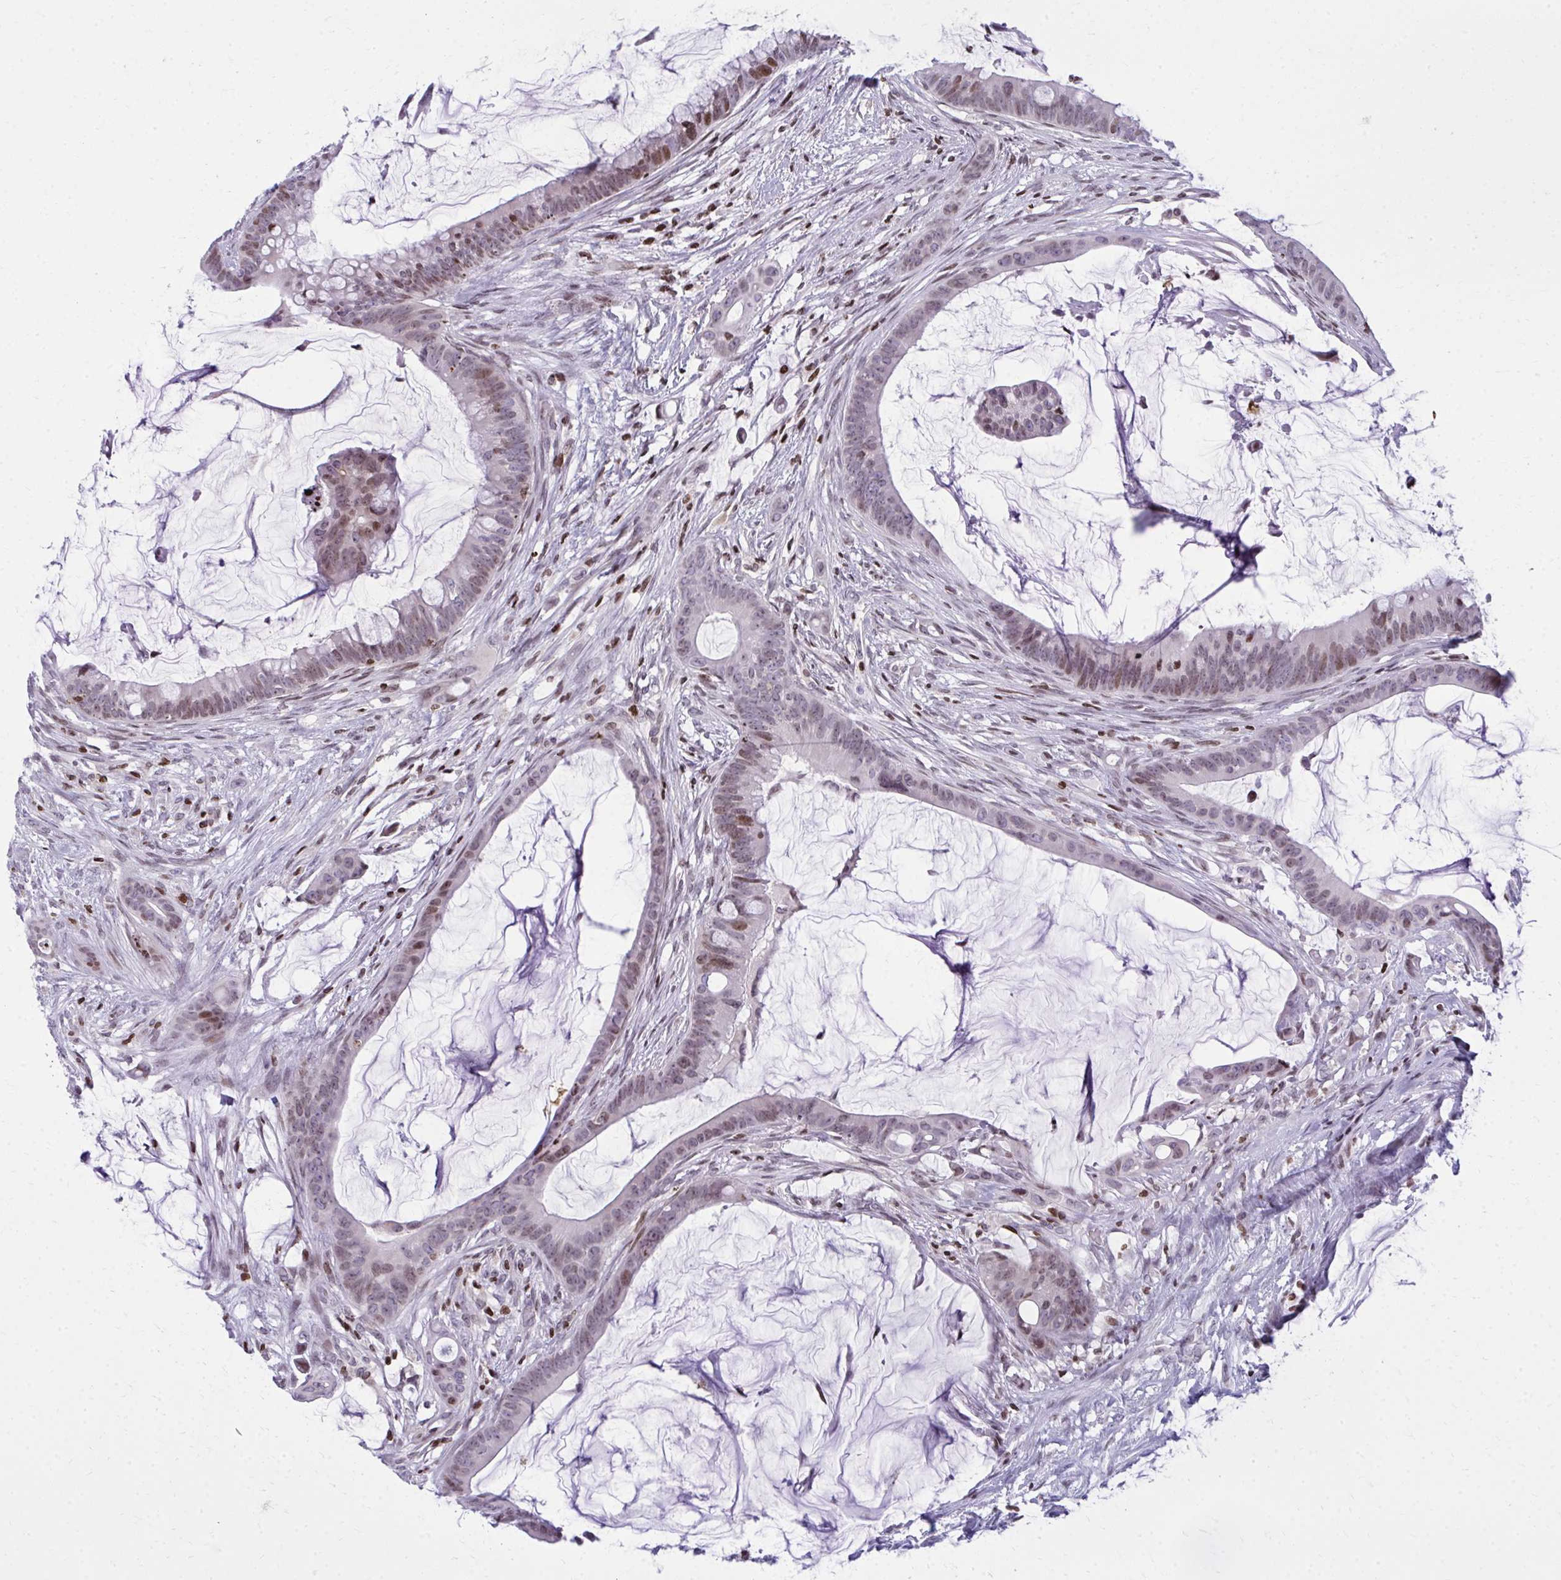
{"staining": {"intensity": "moderate", "quantity": "25%-75%", "location": "nuclear"}, "tissue": "colorectal cancer", "cell_type": "Tumor cells", "image_type": "cancer", "snomed": [{"axis": "morphology", "description": "Adenocarcinoma, NOS"}, {"axis": "topography", "description": "Colon"}], "caption": "Colorectal cancer (adenocarcinoma) stained with a protein marker shows moderate staining in tumor cells.", "gene": "AP5M1", "patient": {"sex": "male", "age": 62}}